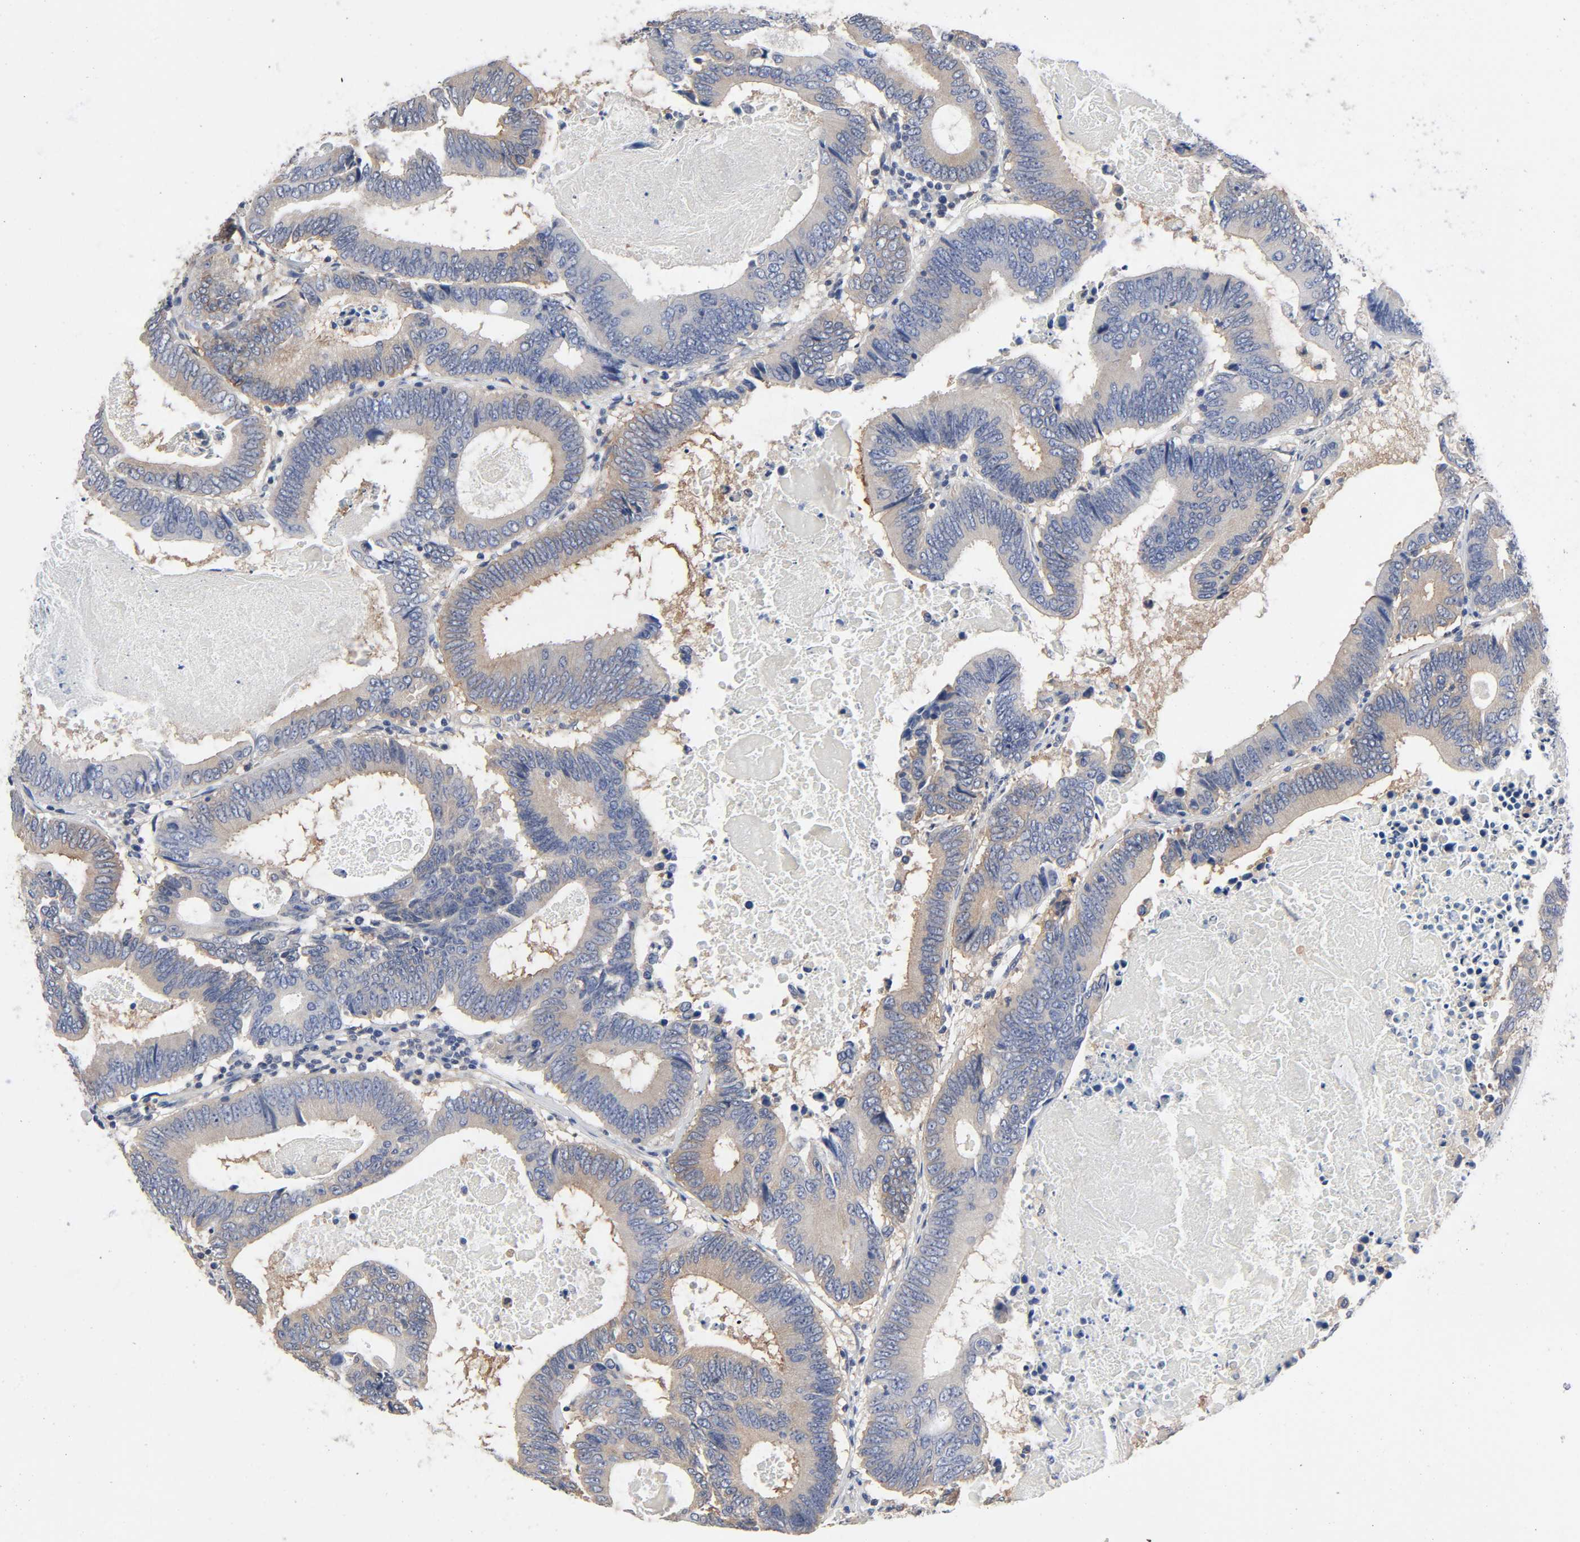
{"staining": {"intensity": "moderate", "quantity": ">75%", "location": "cytoplasmic/membranous"}, "tissue": "colorectal cancer", "cell_type": "Tumor cells", "image_type": "cancer", "snomed": [{"axis": "morphology", "description": "Adenocarcinoma, NOS"}, {"axis": "topography", "description": "Colon"}], "caption": "This micrograph displays IHC staining of colorectal adenocarcinoma, with medium moderate cytoplasmic/membranous expression in about >75% of tumor cells.", "gene": "DYNLT3", "patient": {"sex": "female", "age": 78}}